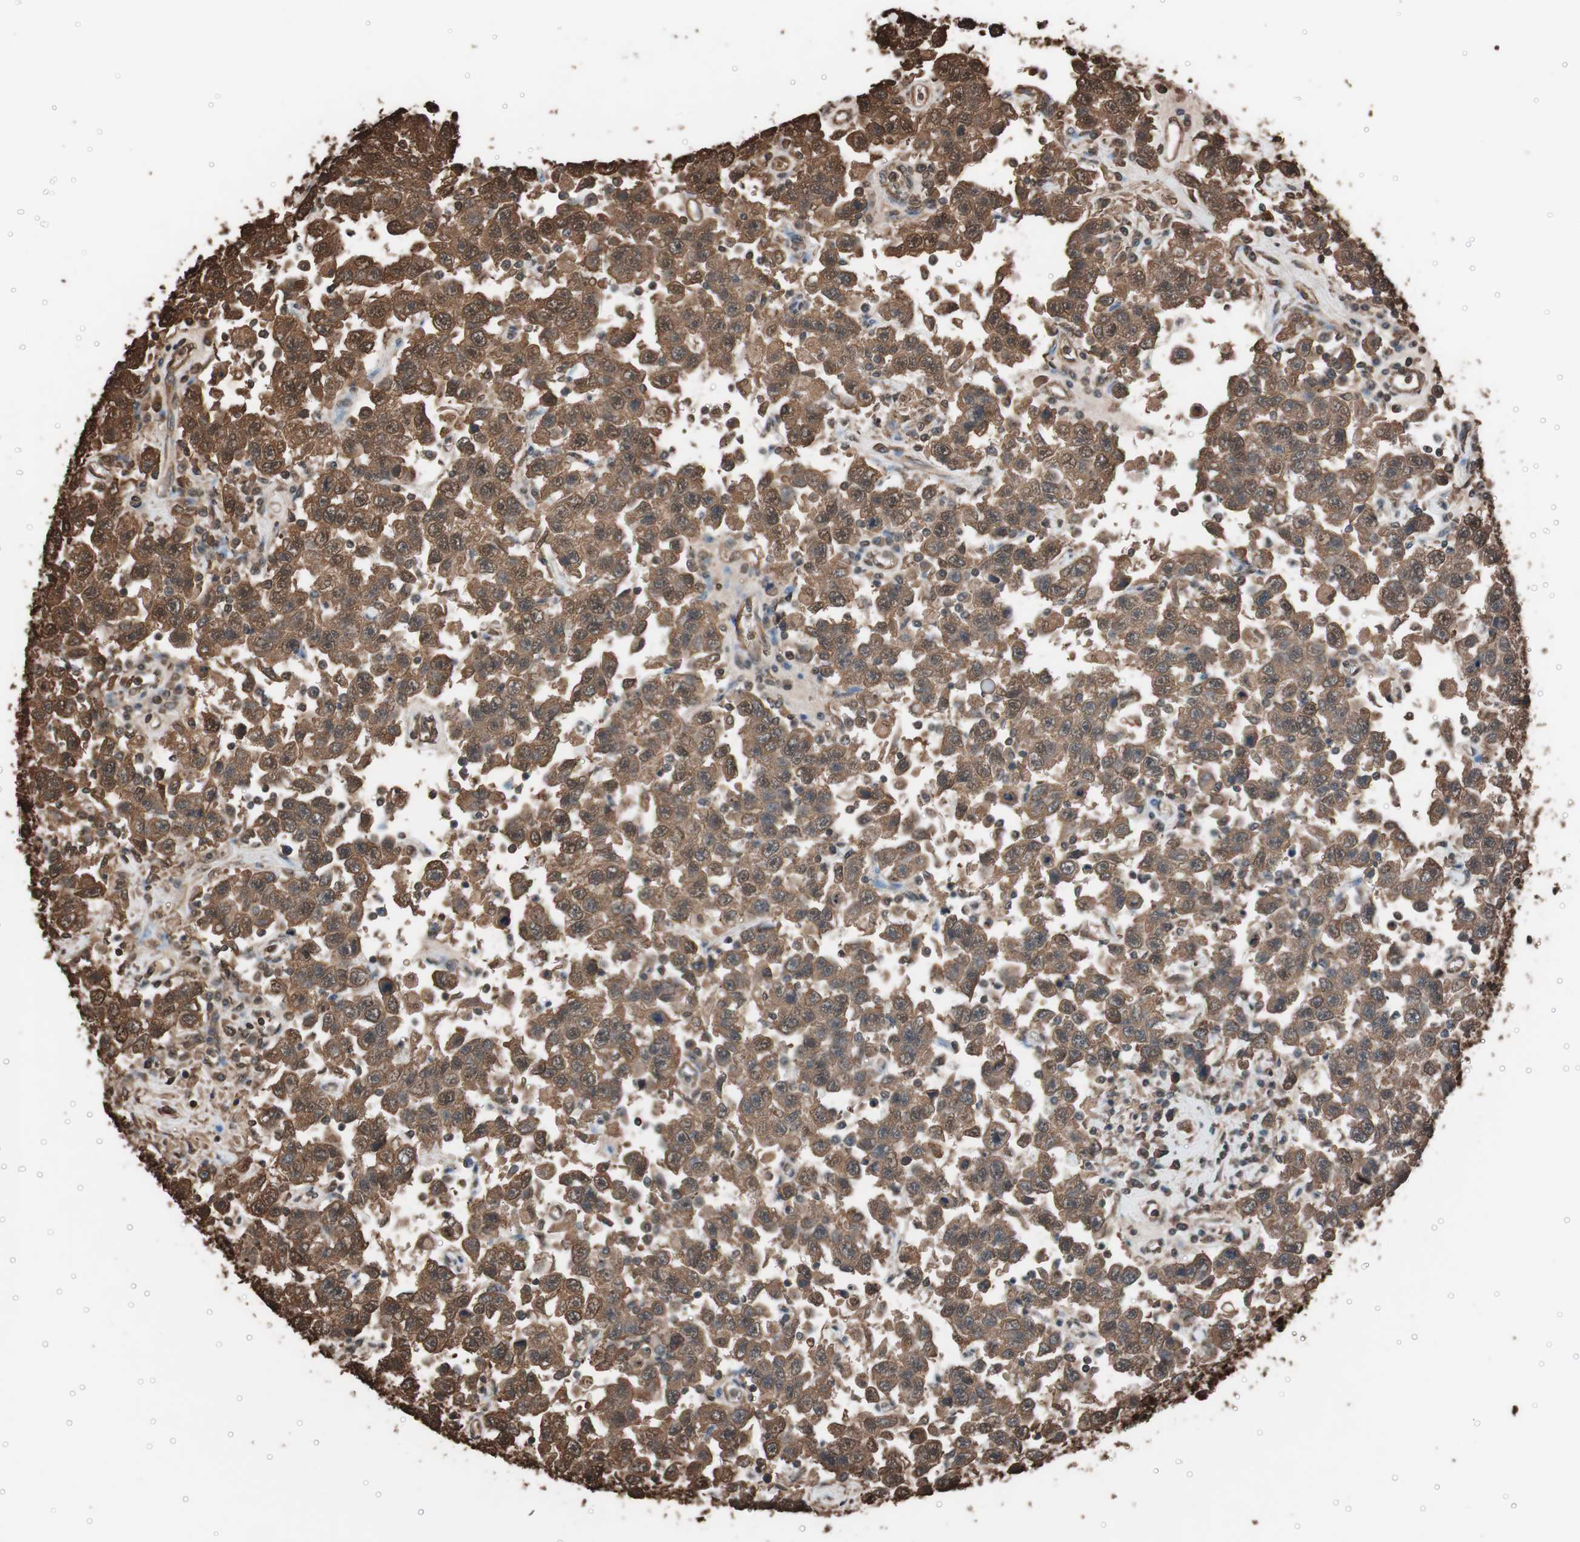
{"staining": {"intensity": "moderate", "quantity": ">75%", "location": "cytoplasmic/membranous,nuclear"}, "tissue": "testis cancer", "cell_type": "Tumor cells", "image_type": "cancer", "snomed": [{"axis": "morphology", "description": "Seminoma, NOS"}, {"axis": "topography", "description": "Testis"}], "caption": "This is an image of IHC staining of testis cancer (seminoma), which shows moderate staining in the cytoplasmic/membranous and nuclear of tumor cells.", "gene": "CALM2", "patient": {"sex": "male", "age": 41}}